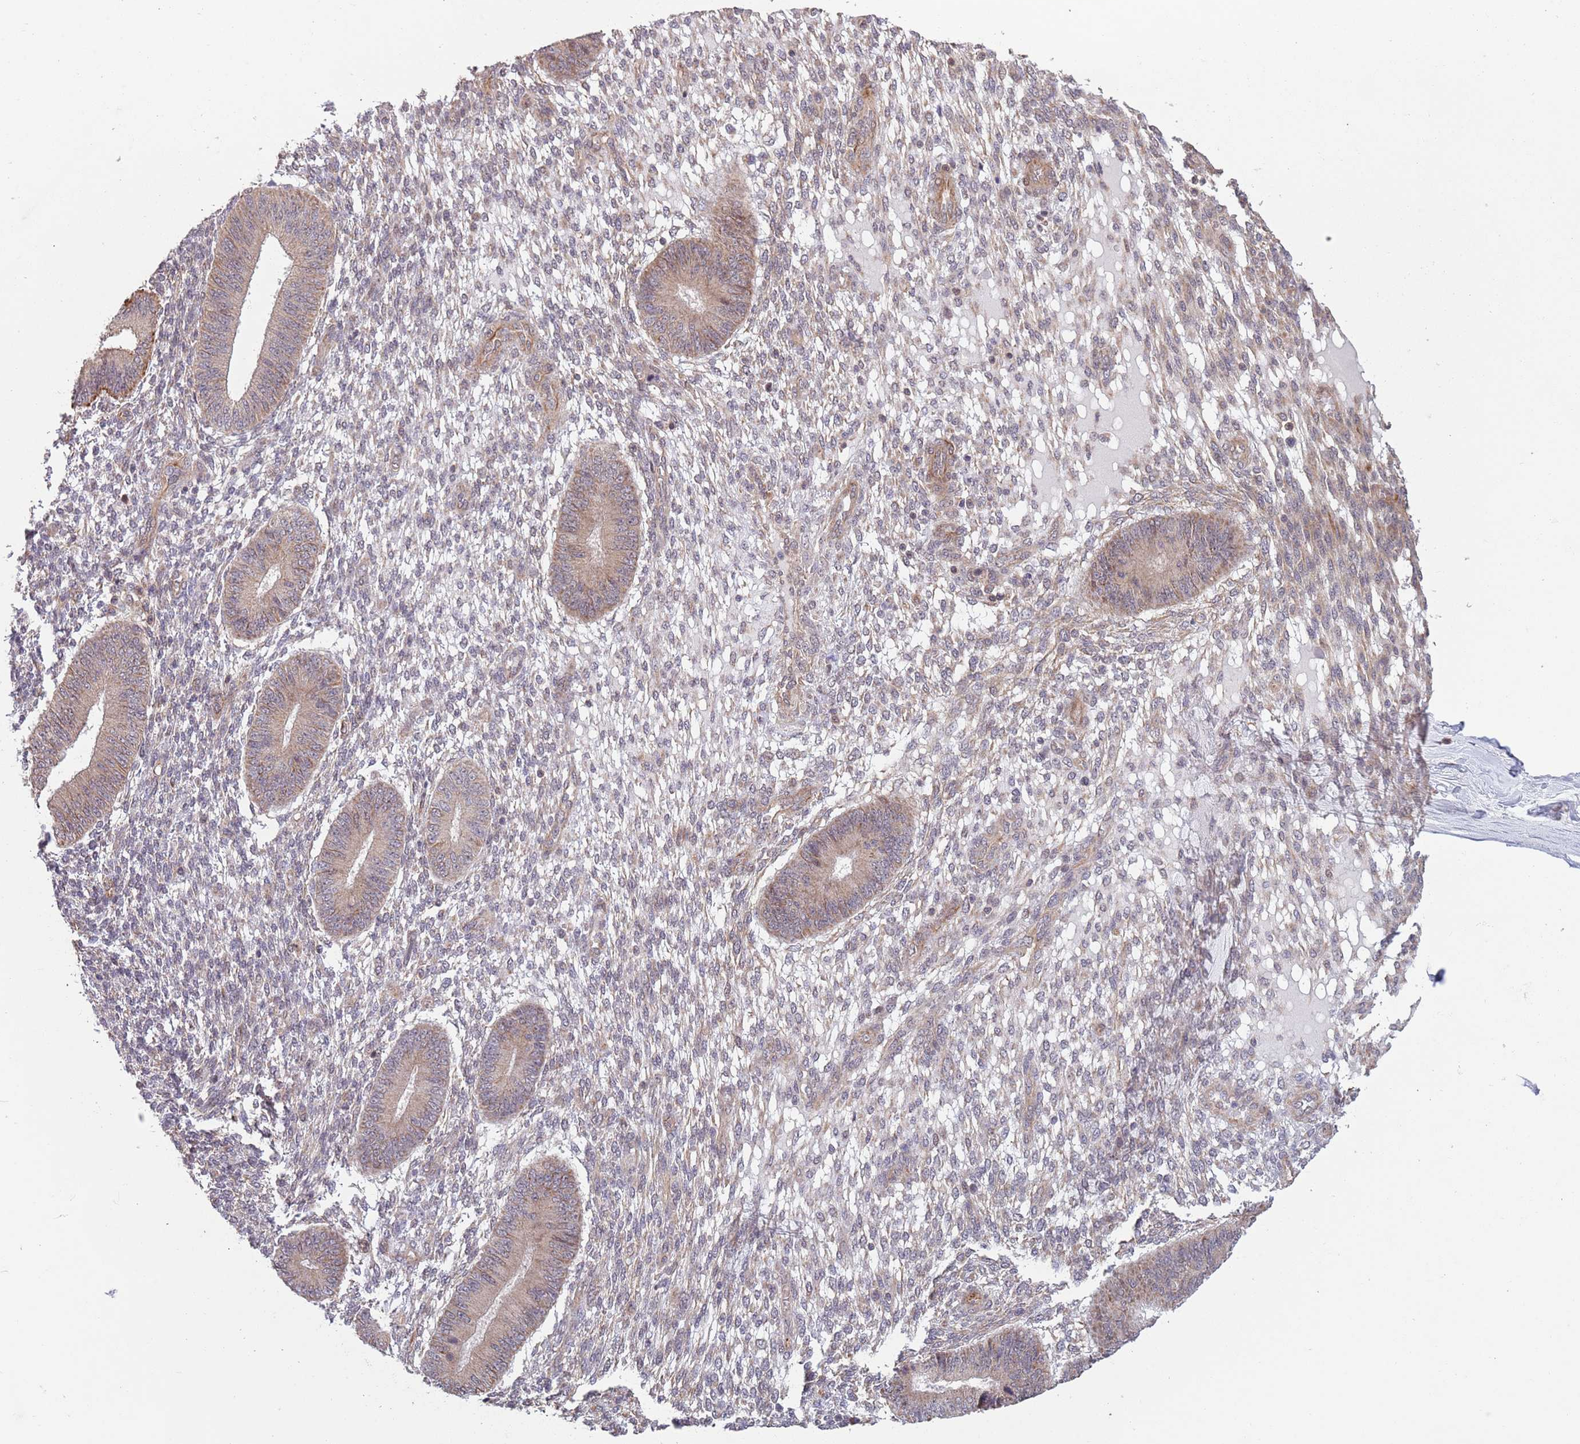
{"staining": {"intensity": "weak", "quantity": "<25%", "location": "cytoplasmic/membranous"}, "tissue": "endometrium", "cell_type": "Cells in endometrial stroma", "image_type": "normal", "snomed": [{"axis": "morphology", "description": "Normal tissue, NOS"}, {"axis": "topography", "description": "Endometrium"}], "caption": "Immunohistochemical staining of benign endometrium reveals no significant positivity in cells in endometrial stroma.", "gene": "CHD9", "patient": {"sex": "female", "age": 49}}